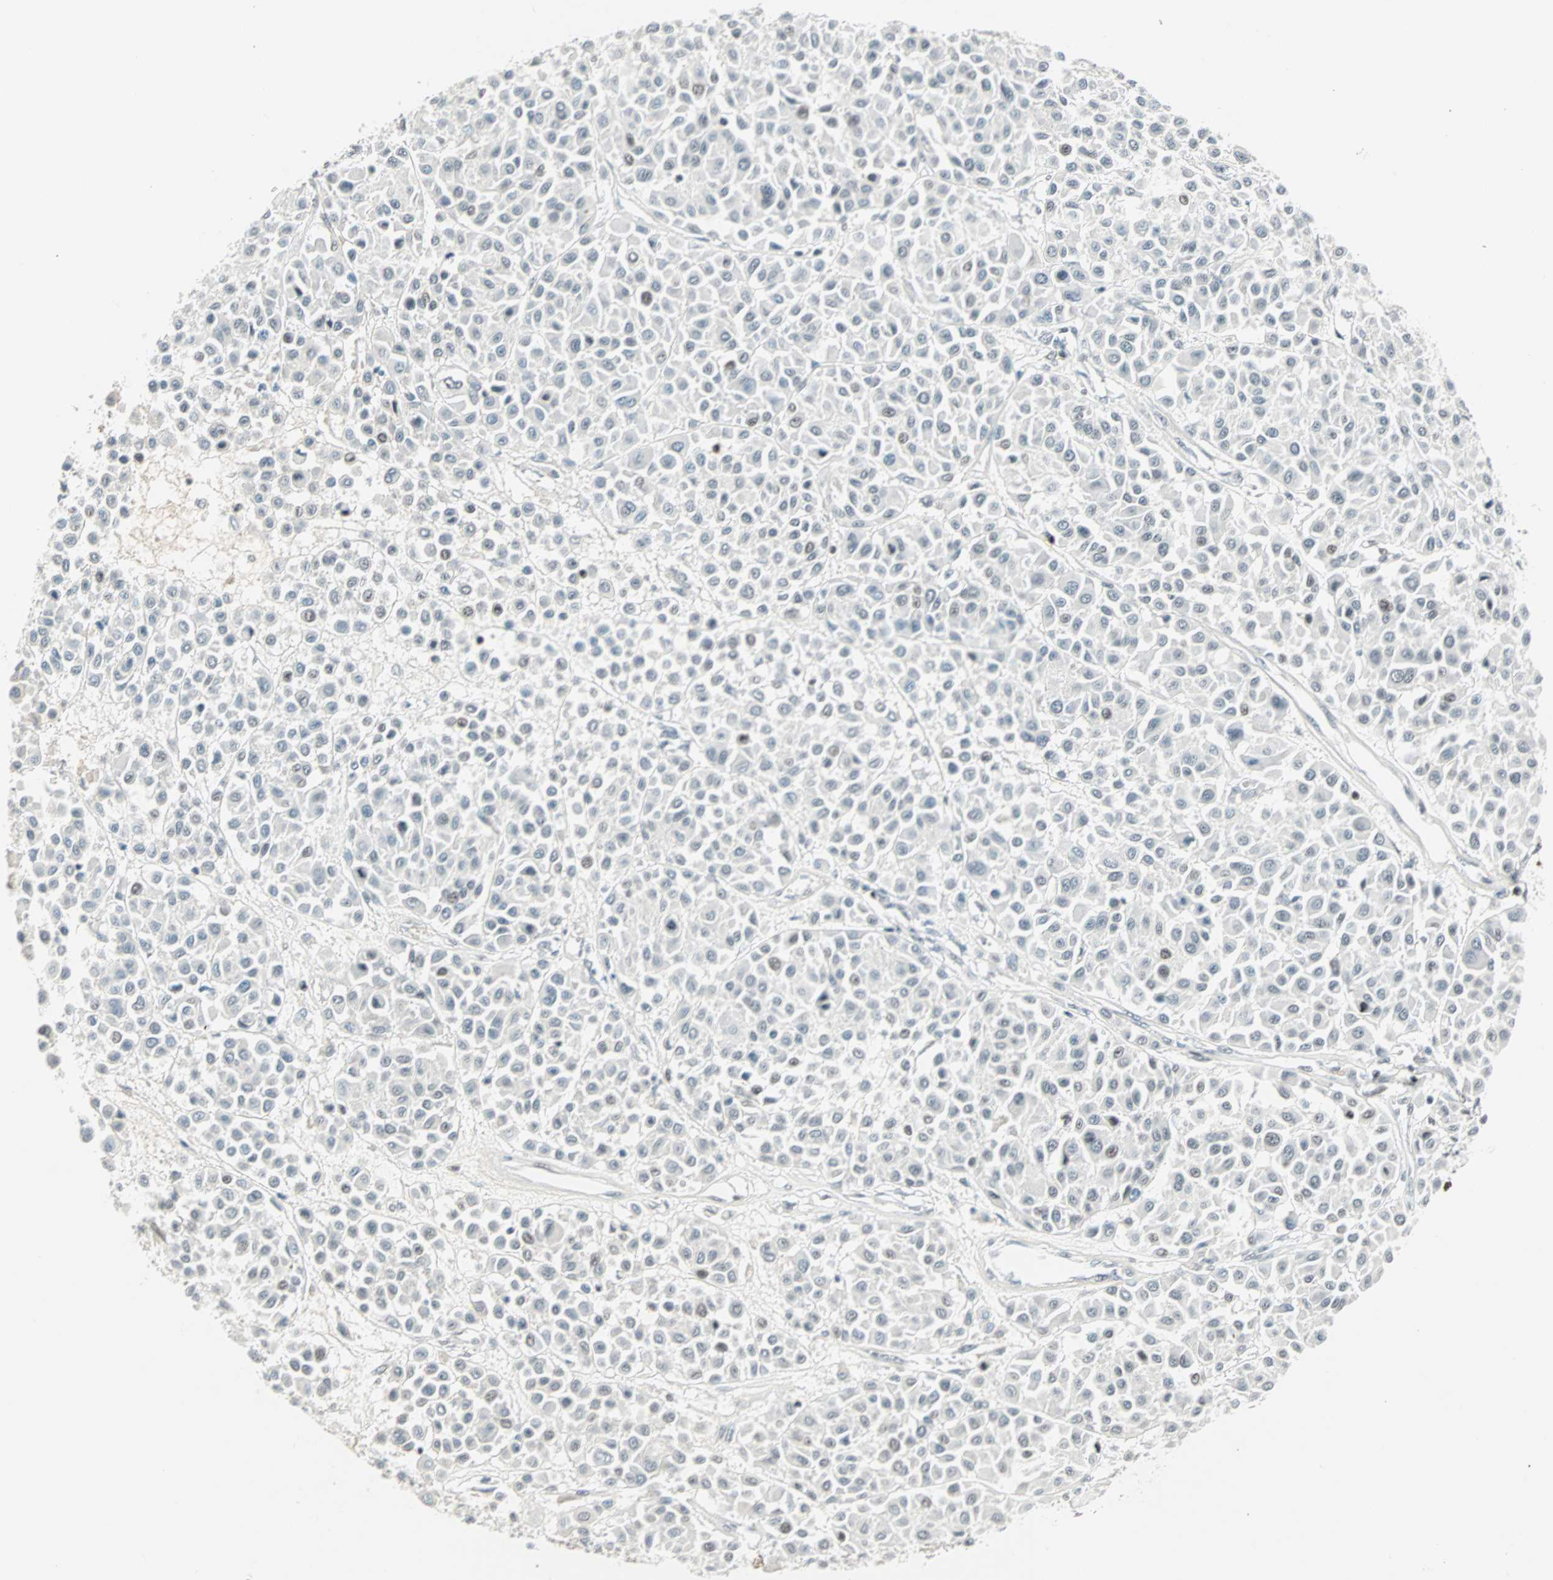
{"staining": {"intensity": "weak", "quantity": "<25%", "location": "nuclear"}, "tissue": "melanoma", "cell_type": "Tumor cells", "image_type": "cancer", "snomed": [{"axis": "morphology", "description": "Malignant melanoma, Metastatic site"}, {"axis": "topography", "description": "Soft tissue"}], "caption": "This is an IHC micrograph of malignant melanoma (metastatic site). There is no positivity in tumor cells.", "gene": "SIN3A", "patient": {"sex": "male", "age": 41}}